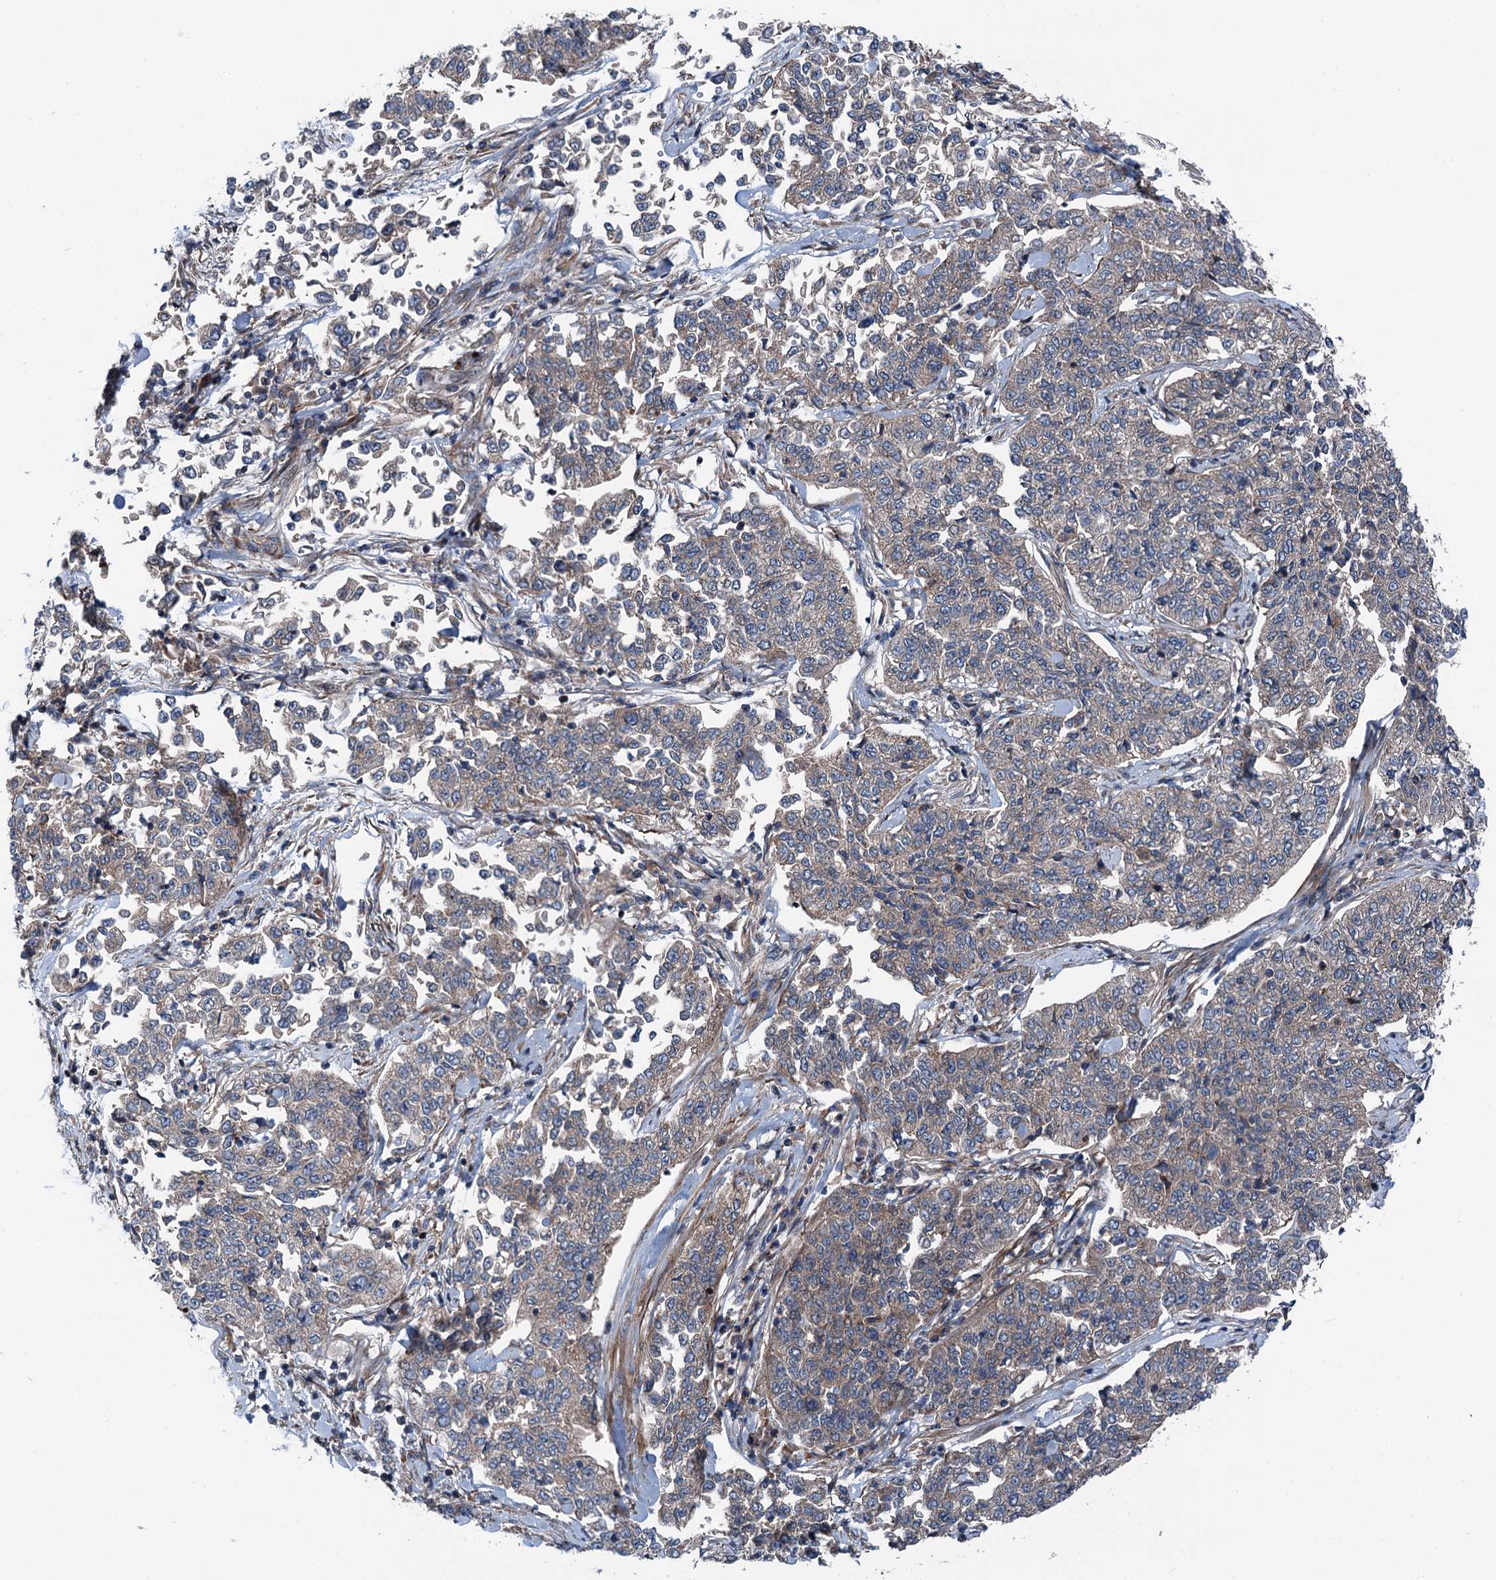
{"staining": {"intensity": "weak", "quantity": "<25%", "location": "cytoplasmic/membranous"}, "tissue": "cervical cancer", "cell_type": "Tumor cells", "image_type": "cancer", "snomed": [{"axis": "morphology", "description": "Squamous cell carcinoma, NOS"}, {"axis": "topography", "description": "Cervix"}], "caption": "Histopathology image shows no protein positivity in tumor cells of cervical cancer tissue. (Immunohistochemistry, brightfield microscopy, high magnification).", "gene": "POLR1D", "patient": {"sex": "female", "age": 35}}